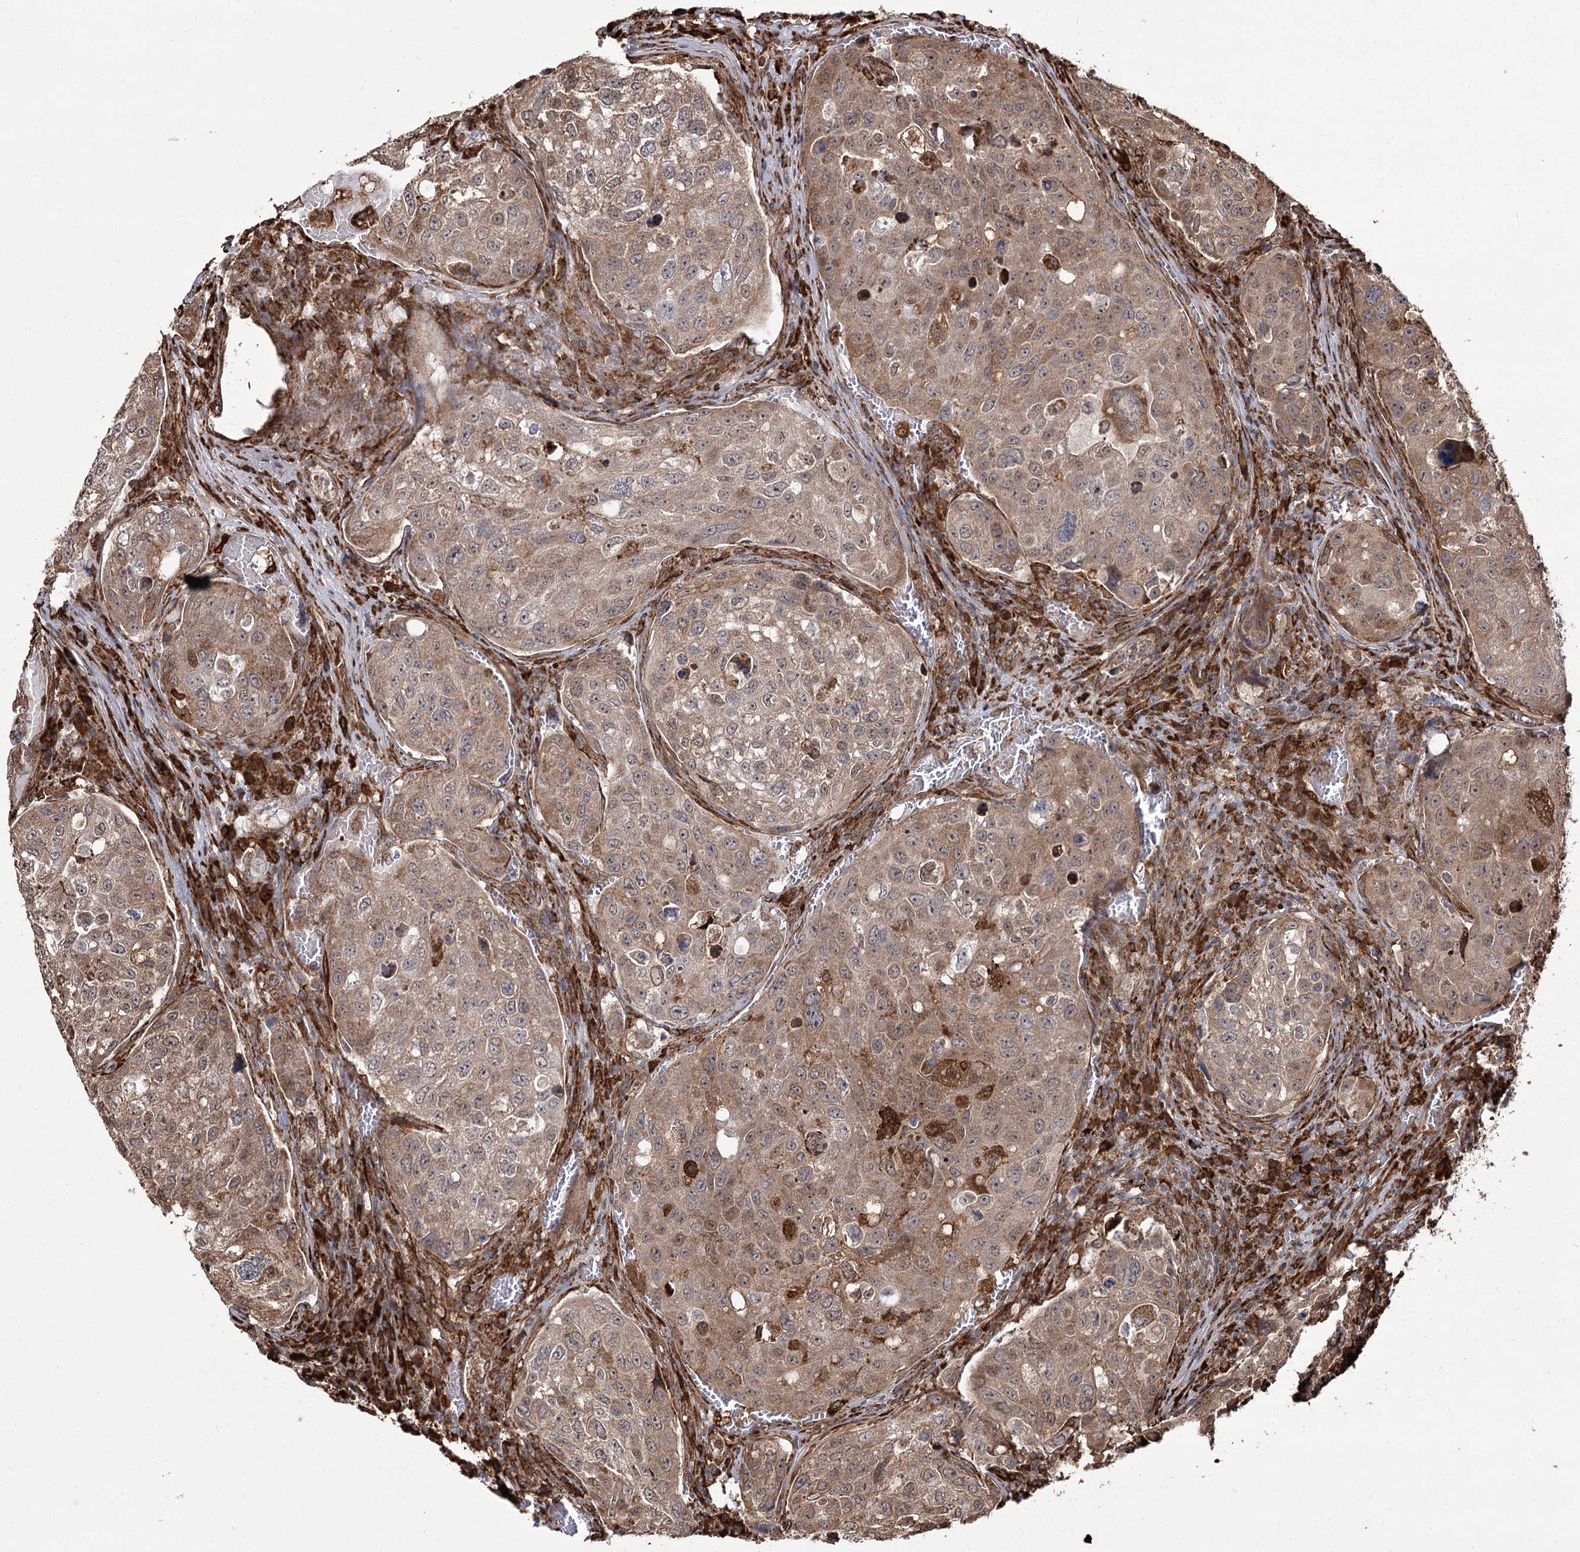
{"staining": {"intensity": "moderate", "quantity": "25%-75%", "location": "cytoplasmic/membranous"}, "tissue": "urothelial cancer", "cell_type": "Tumor cells", "image_type": "cancer", "snomed": [{"axis": "morphology", "description": "Urothelial carcinoma, High grade"}, {"axis": "topography", "description": "Lymph node"}, {"axis": "topography", "description": "Urinary bladder"}], "caption": "High-grade urothelial carcinoma stained for a protein (brown) shows moderate cytoplasmic/membranous positive positivity in approximately 25%-75% of tumor cells.", "gene": "FANCL", "patient": {"sex": "male", "age": 51}}